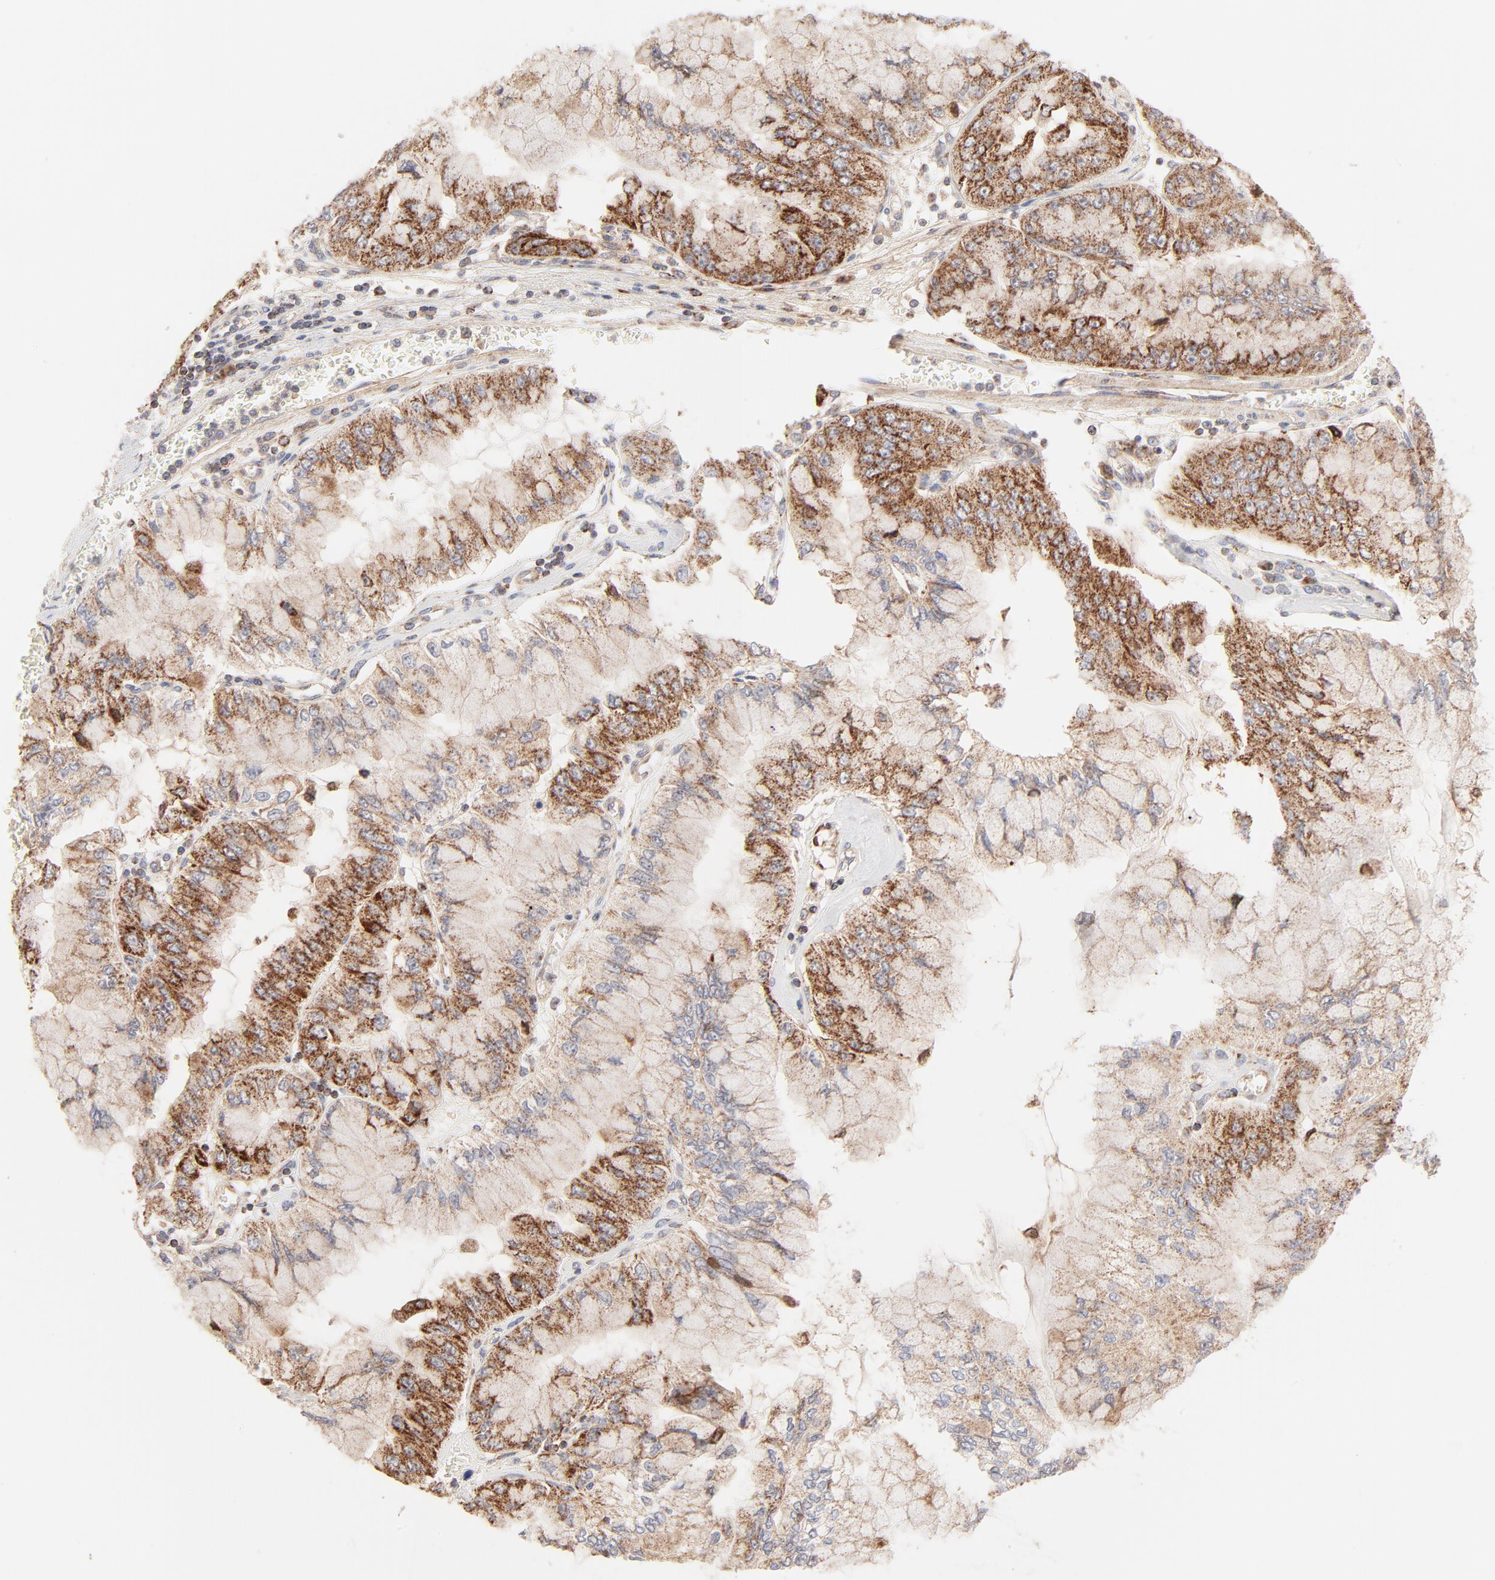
{"staining": {"intensity": "moderate", "quantity": ">75%", "location": "cytoplasmic/membranous"}, "tissue": "liver cancer", "cell_type": "Tumor cells", "image_type": "cancer", "snomed": [{"axis": "morphology", "description": "Cholangiocarcinoma"}, {"axis": "topography", "description": "Liver"}], "caption": "A medium amount of moderate cytoplasmic/membranous staining is present in approximately >75% of tumor cells in liver cholangiocarcinoma tissue.", "gene": "CSPG4", "patient": {"sex": "female", "age": 79}}